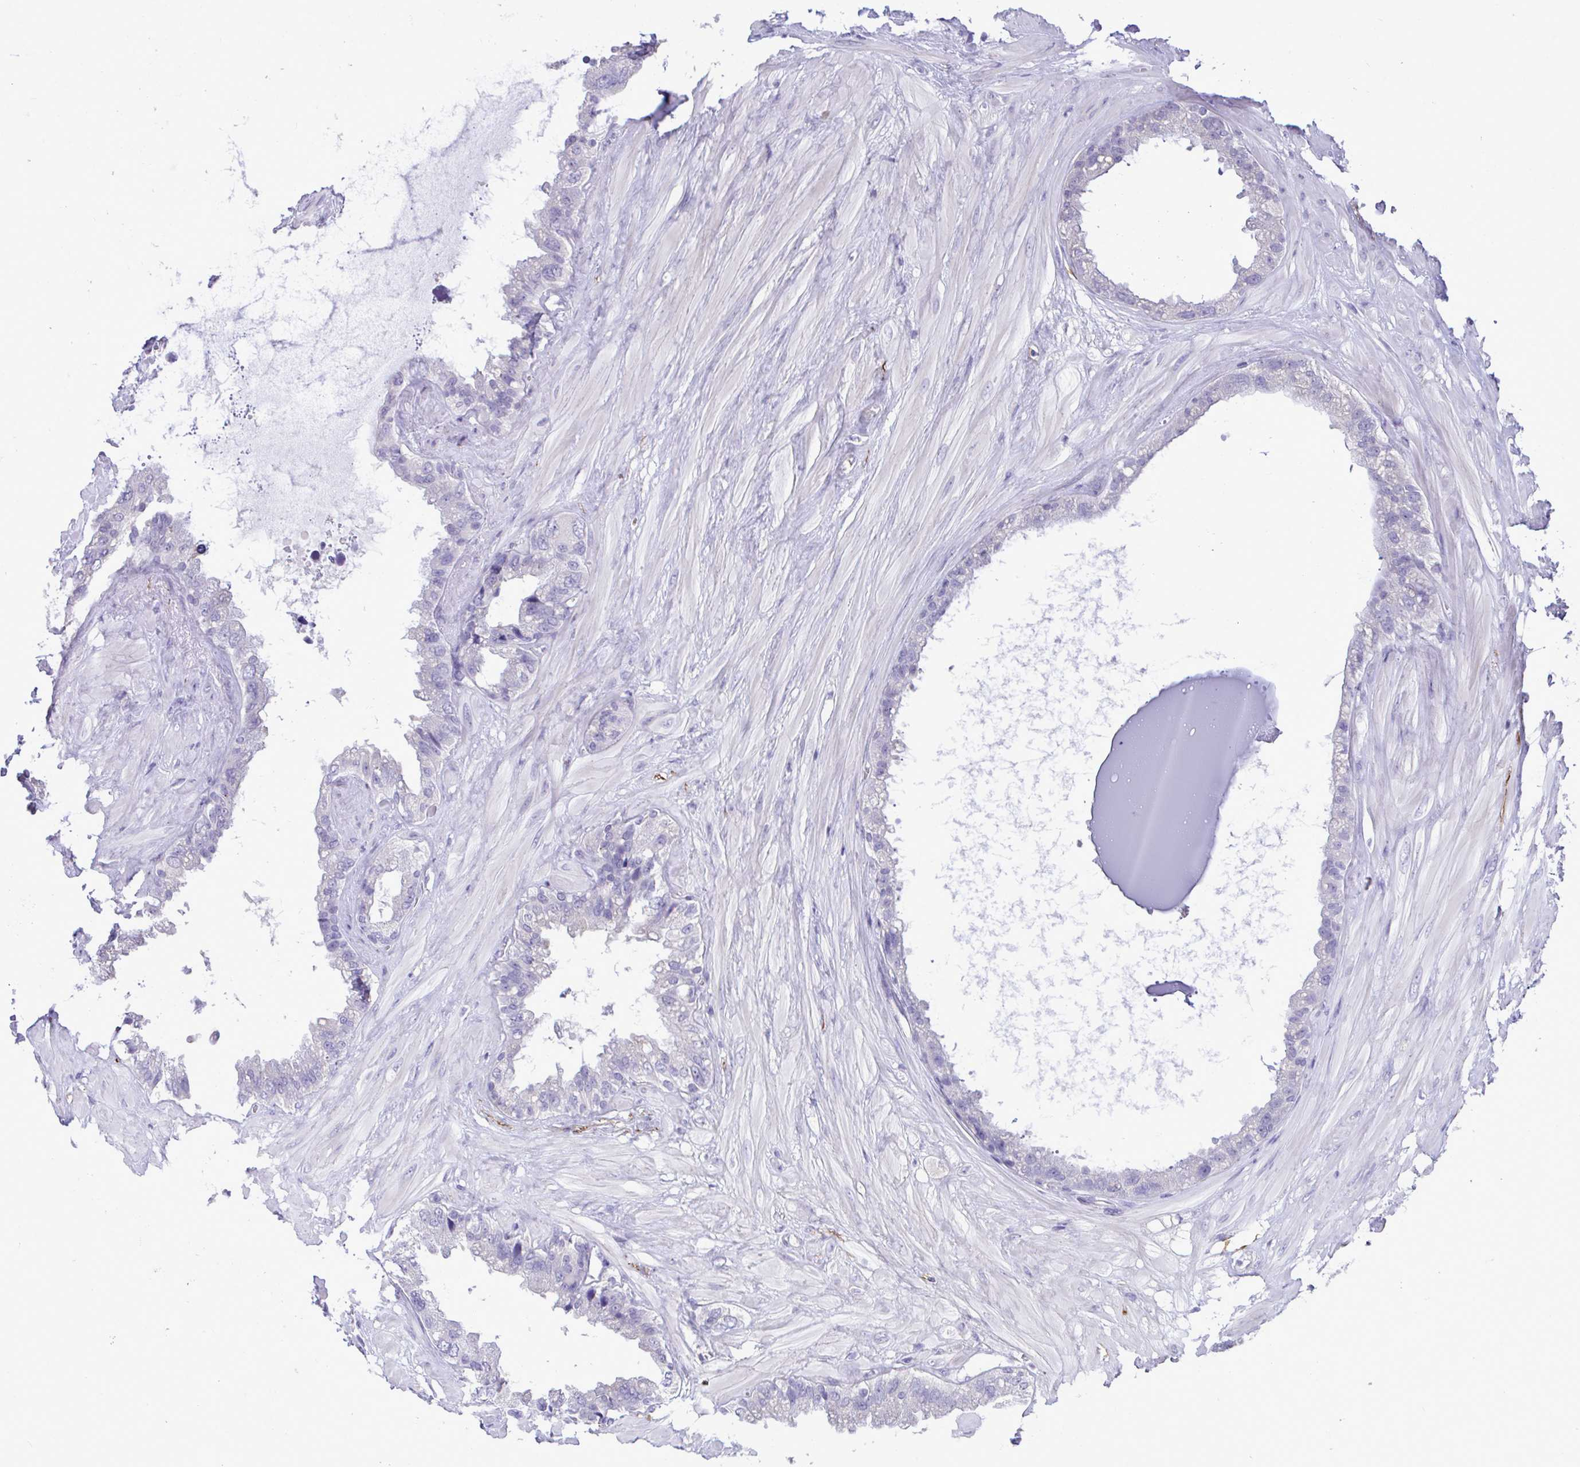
{"staining": {"intensity": "negative", "quantity": "none", "location": "none"}, "tissue": "seminal vesicle", "cell_type": "Glandular cells", "image_type": "normal", "snomed": [{"axis": "morphology", "description": "Normal tissue, NOS"}, {"axis": "topography", "description": "Seminal veicle"}, {"axis": "topography", "description": "Peripheral nerve tissue"}], "caption": "IHC photomicrograph of benign seminal vesicle: seminal vesicle stained with DAB (3,3'-diaminobenzidine) displays no significant protein staining in glandular cells.", "gene": "PIGK", "patient": {"sex": "male", "age": 76}}